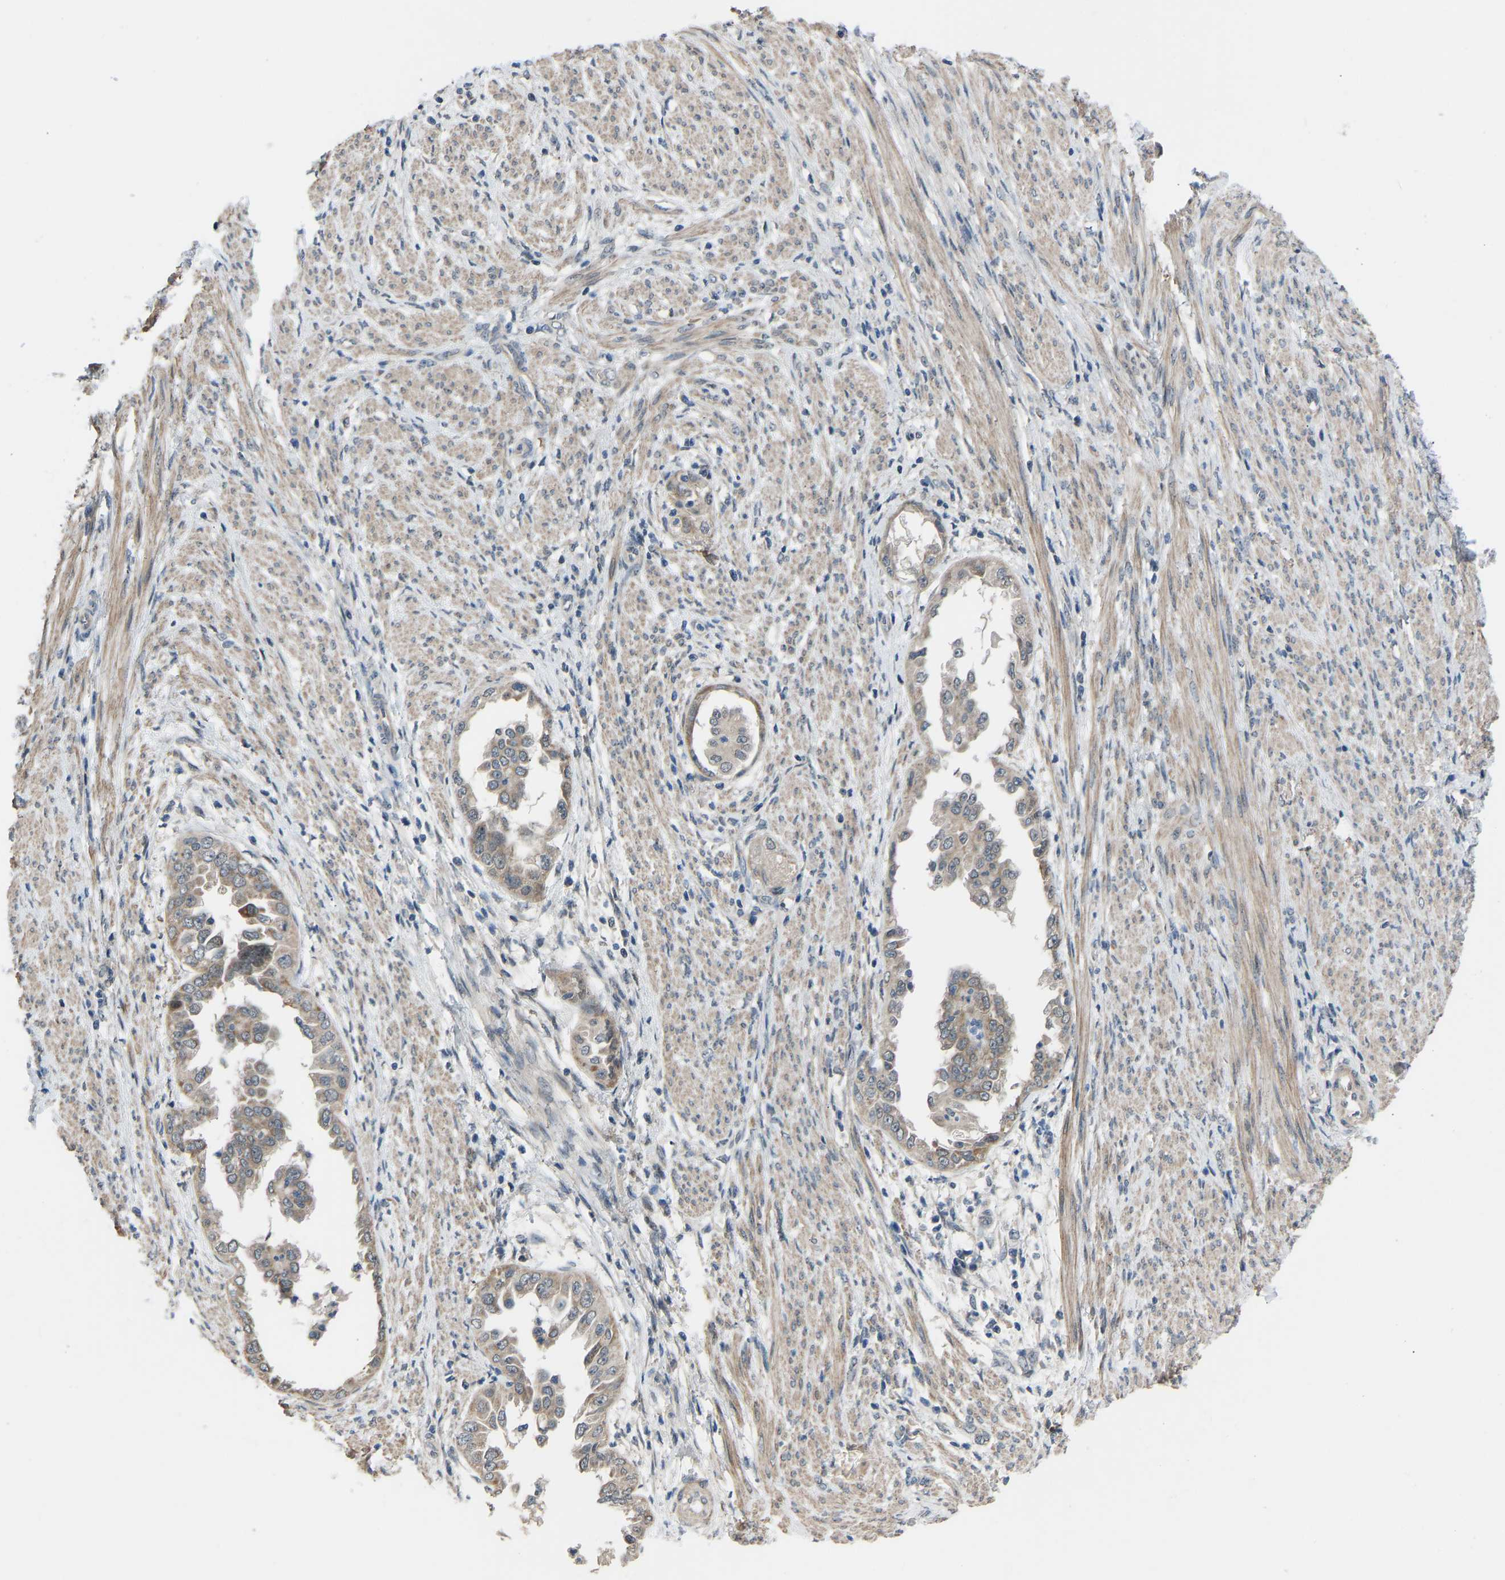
{"staining": {"intensity": "weak", "quantity": ">75%", "location": "cytoplasmic/membranous"}, "tissue": "endometrial cancer", "cell_type": "Tumor cells", "image_type": "cancer", "snomed": [{"axis": "morphology", "description": "Adenocarcinoma, NOS"}, {"axis": "topography", "description": "Endometrium"}], "caption": "This micrograph exhibits immunohistochemistry (IHC) staining of human endometrial adenocarcinoma, with low weak cytoplasmic/membranous positivity in about >75% of tumor cells.", "gene": "CDK2AP1", "patient": {"sex": "female", "age": 85}}